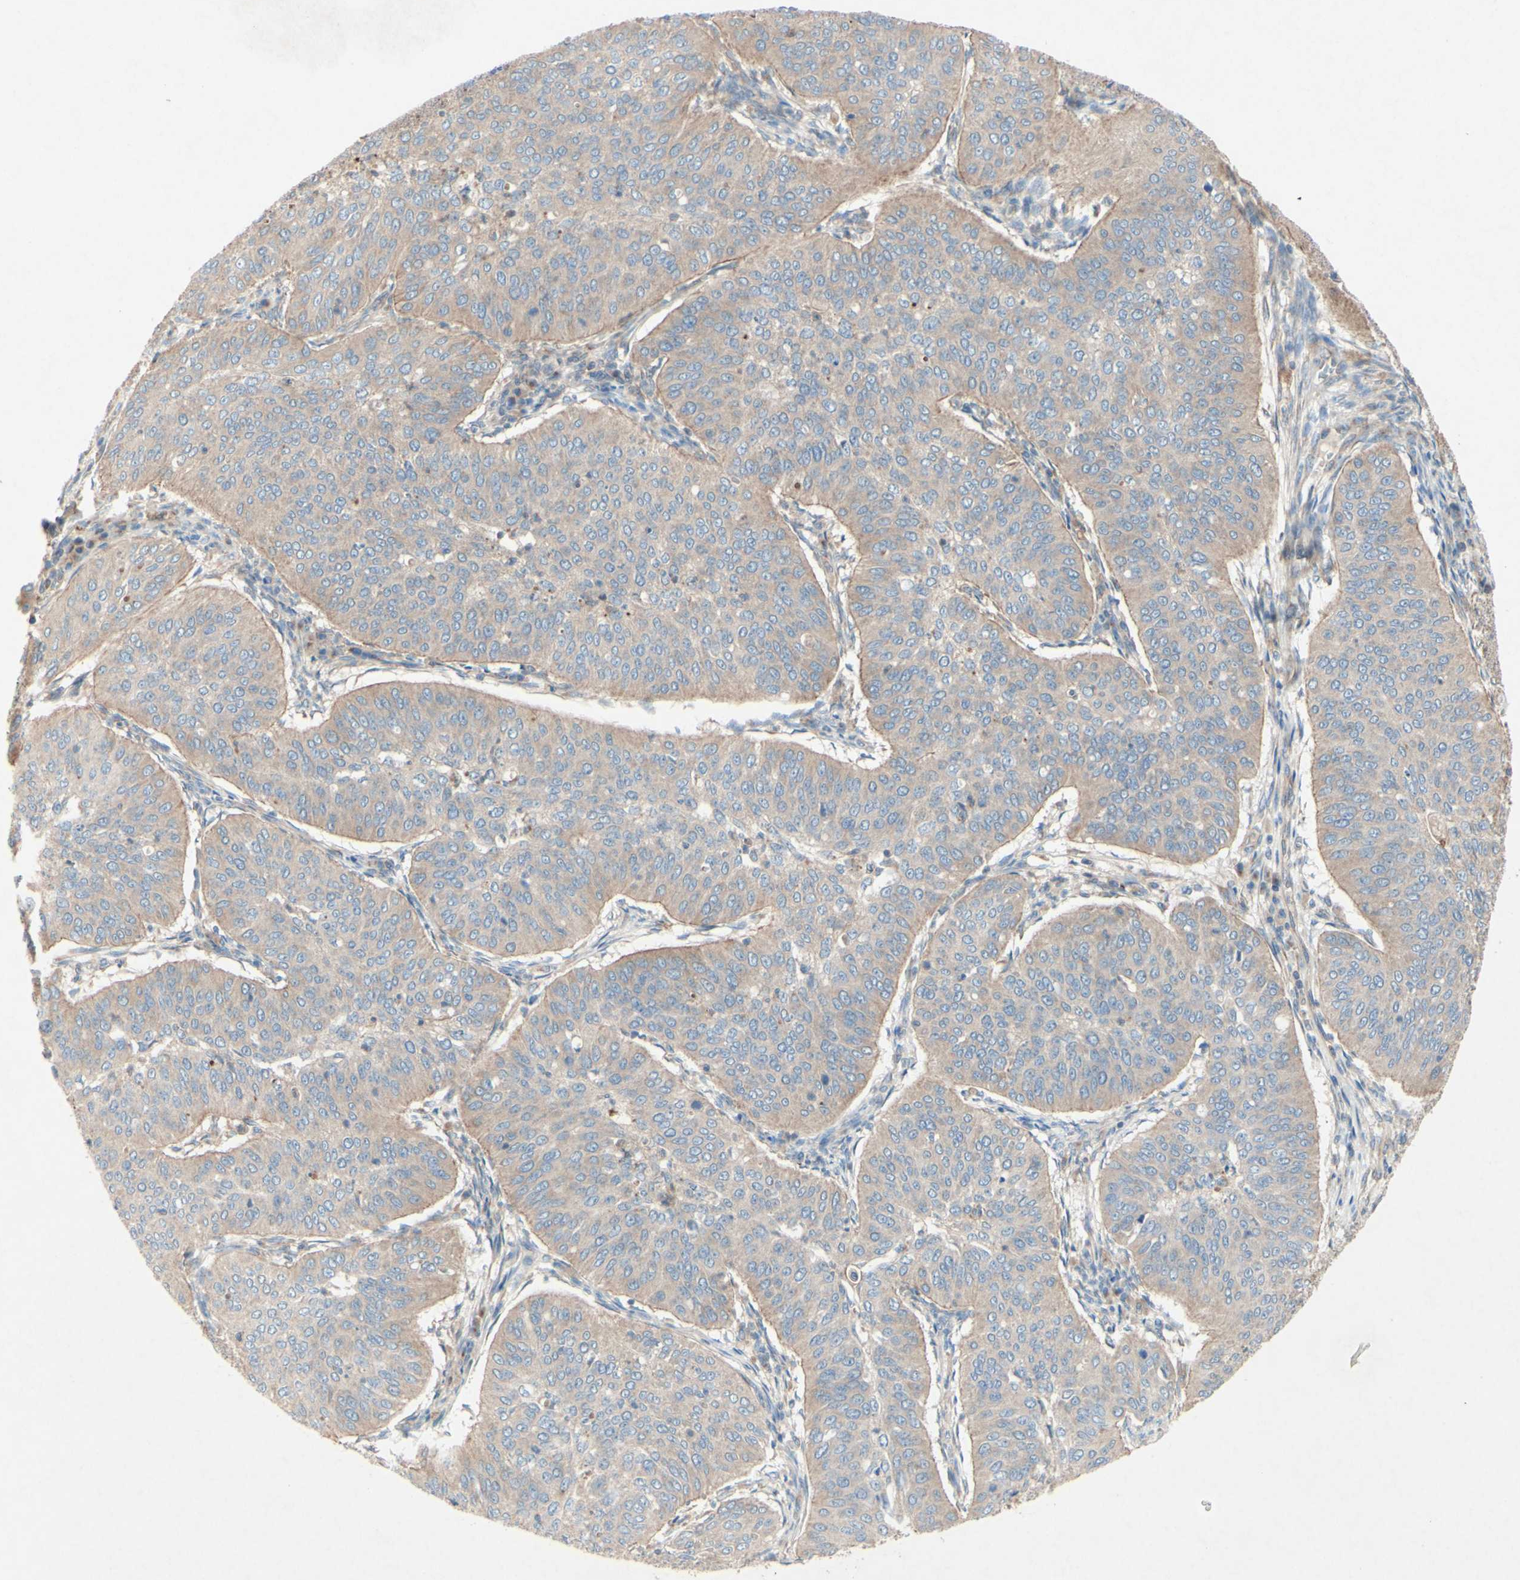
{"staining": {"intensity": "weak", "quantity": ">75%", "location": "cytoplasmic/membranous"}, "tissue": "cervical cancer", "cell_type": "Tumor cells", "image_type": "cancer", "snomed": [{"axis": "morphology", "description": "Normal tissue, NOS"}, {"axis": "morphology", "description": "Squamous cell carcinoma, NOS"}, {"axis": "topography", "description": "Cervix"}], "caption": "Immunohistochemical staining of squamous cell carcinoma (cervical) displays weak cytoplasmic/membranous protein staining in approximately >75% of tumor cells.", "gene": "MTM1", "patient": {"sex": "female", "age": 39}}